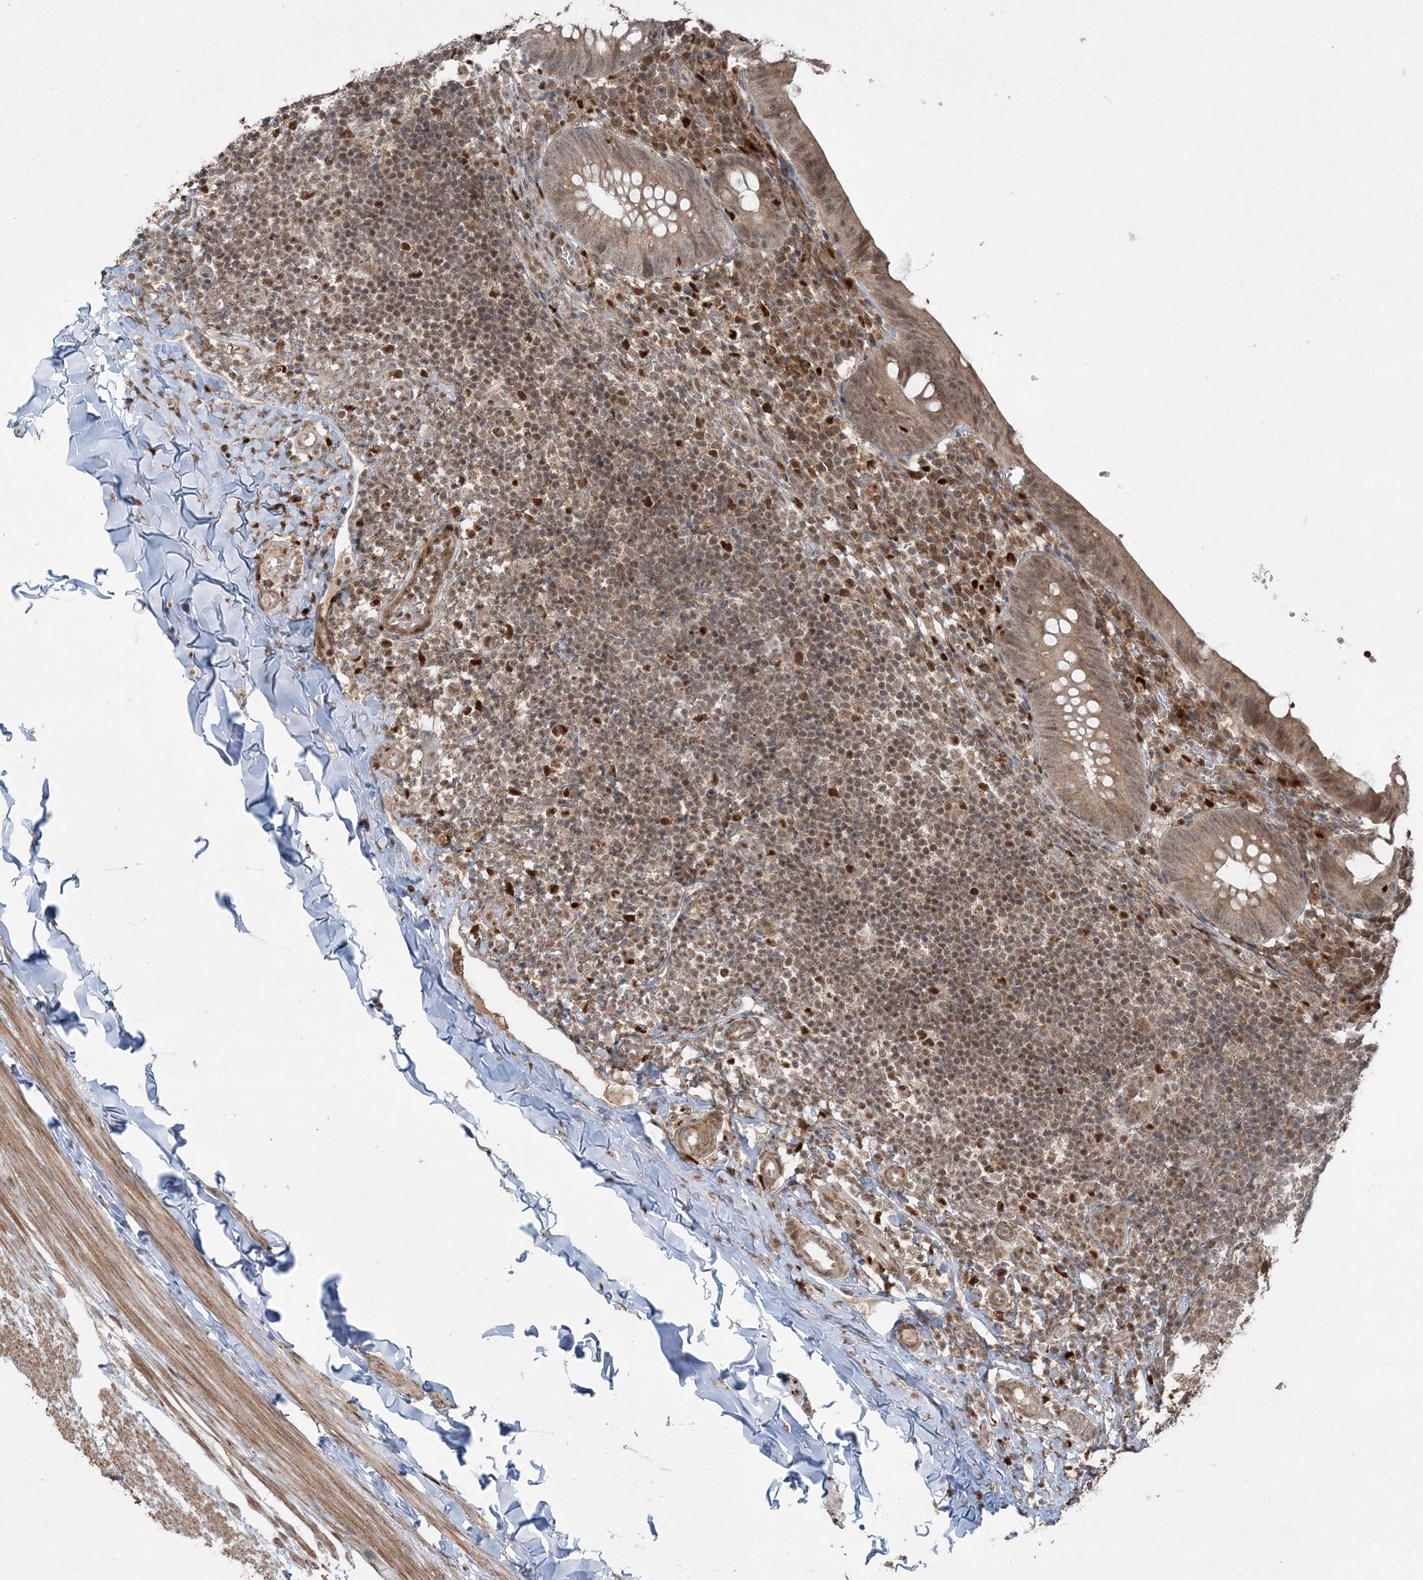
{"staining": {"intensity": "moderate", "quantity": ">75%", "location": "cytoplasmic/membranous,nuclear"}, "tissue": "appendix", "cell_type": "Glandular cells", "image_type": "normal", "snomed": [{"axis": "morphology", "description": "Normal tissue, NOS"}, {"axis": "topography", "description": "Appendix"}], "caption": "Immunohistochemical staining of benign appendix demonstrates medium levels of moderate cytoplasmic/membranous,nuclear positivity in approximately >75% of glandular cells. (DAB (3,3'-diaminobenzidine) IHC with brightfield microscopy, high magnification).", "gene": "SLU7", "patient": {"sex": "male", "age": 8}}